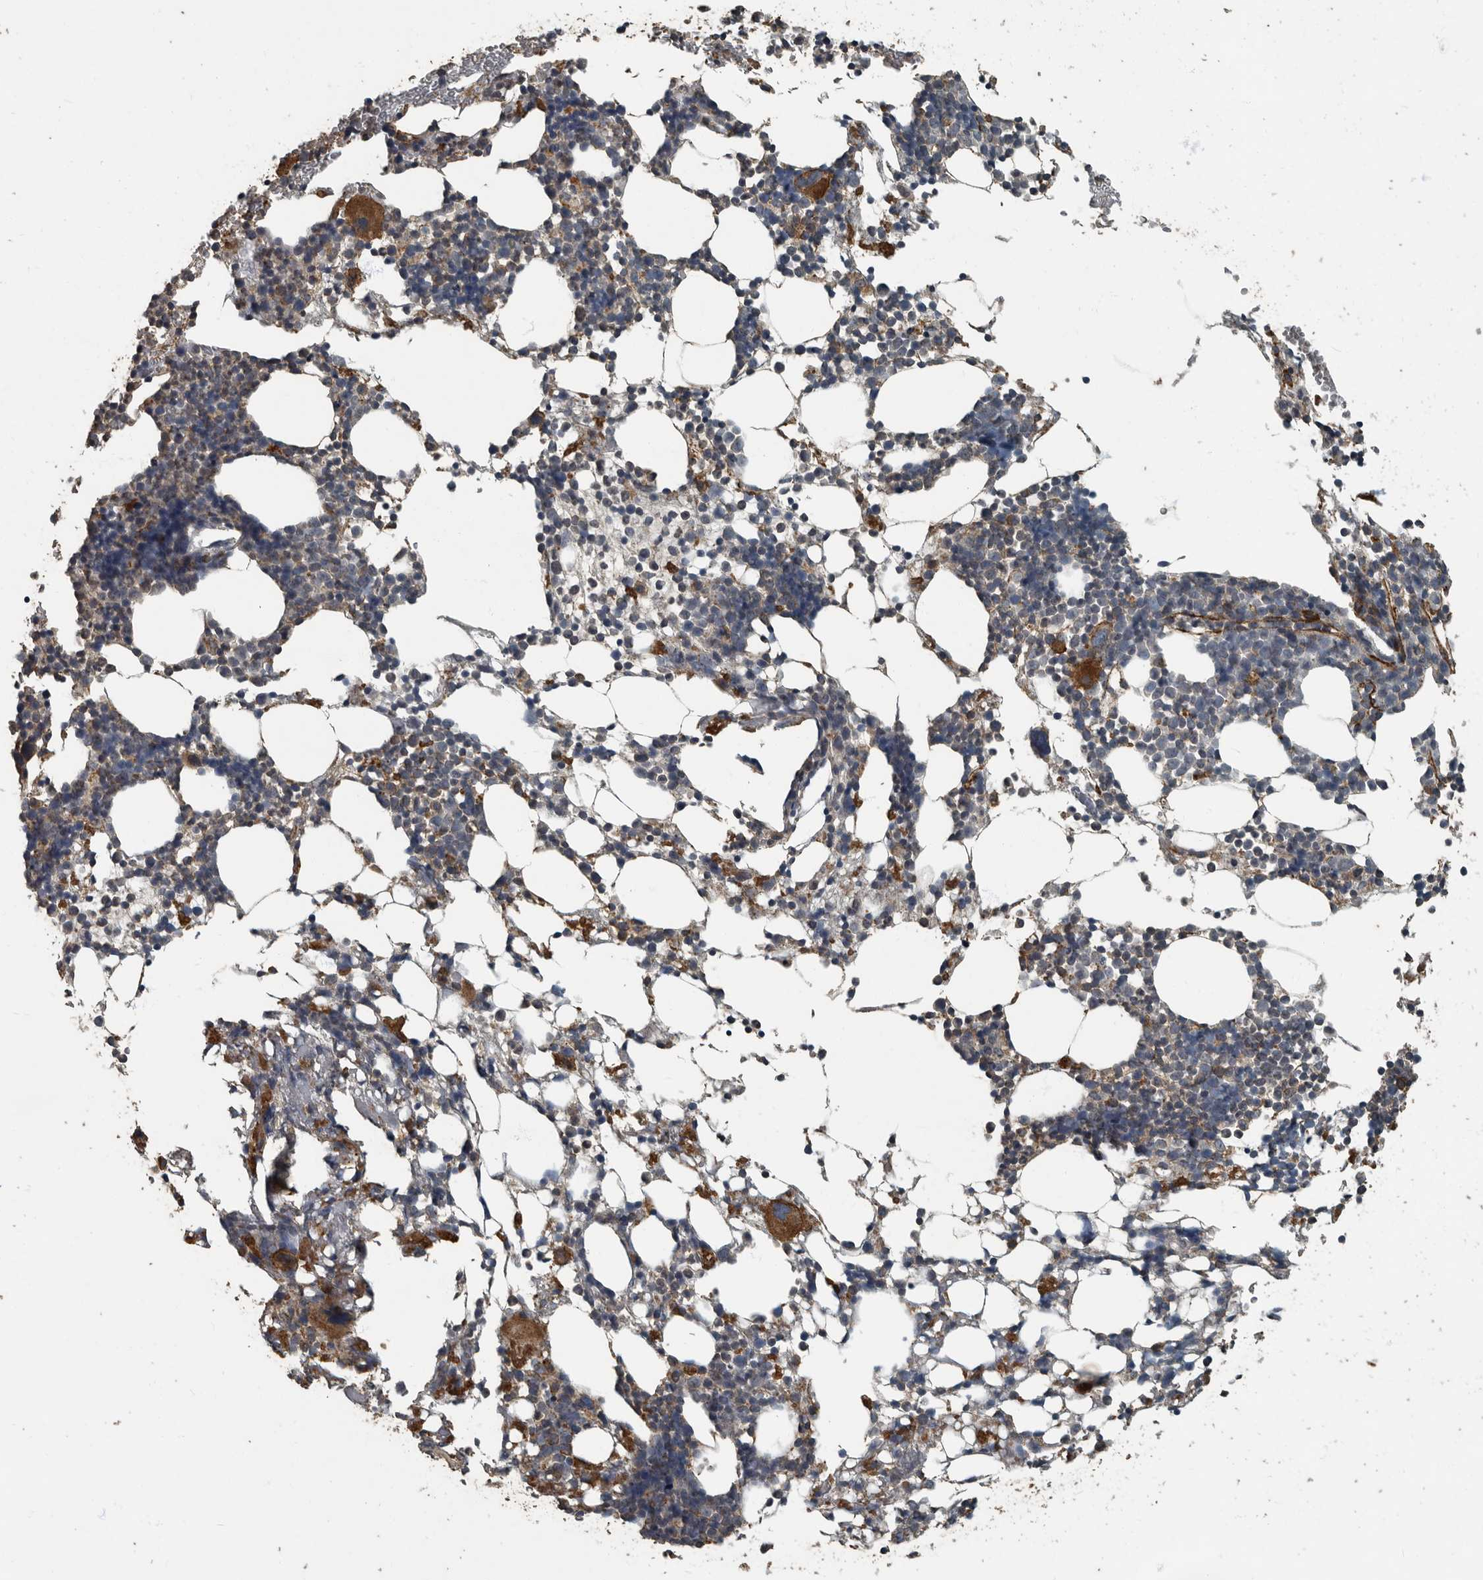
{"staining": {"intensity": "strong", "quantity": "<25%", "location": "cytoplasmic/membranous"}, "tissue": "bone marrow", "cell_type": "Hematopoietic cells", "image_type": "normal", "snomed": [{"axis": "morphology", "description": "Normal tissue, NOS"}, {"axis": "morphology", "description": "Inflammation, NOS"}, {"axis": "topography", "description": "Bone marrow"}], "caption": "Strong cytoplasmic/membranous expression for a protein is present in approximately <25% of hematopoietic cells of benign bone marrow using IHC.", "gene": "IL15RA", "patient": {"sex": "male", "age": 44}}